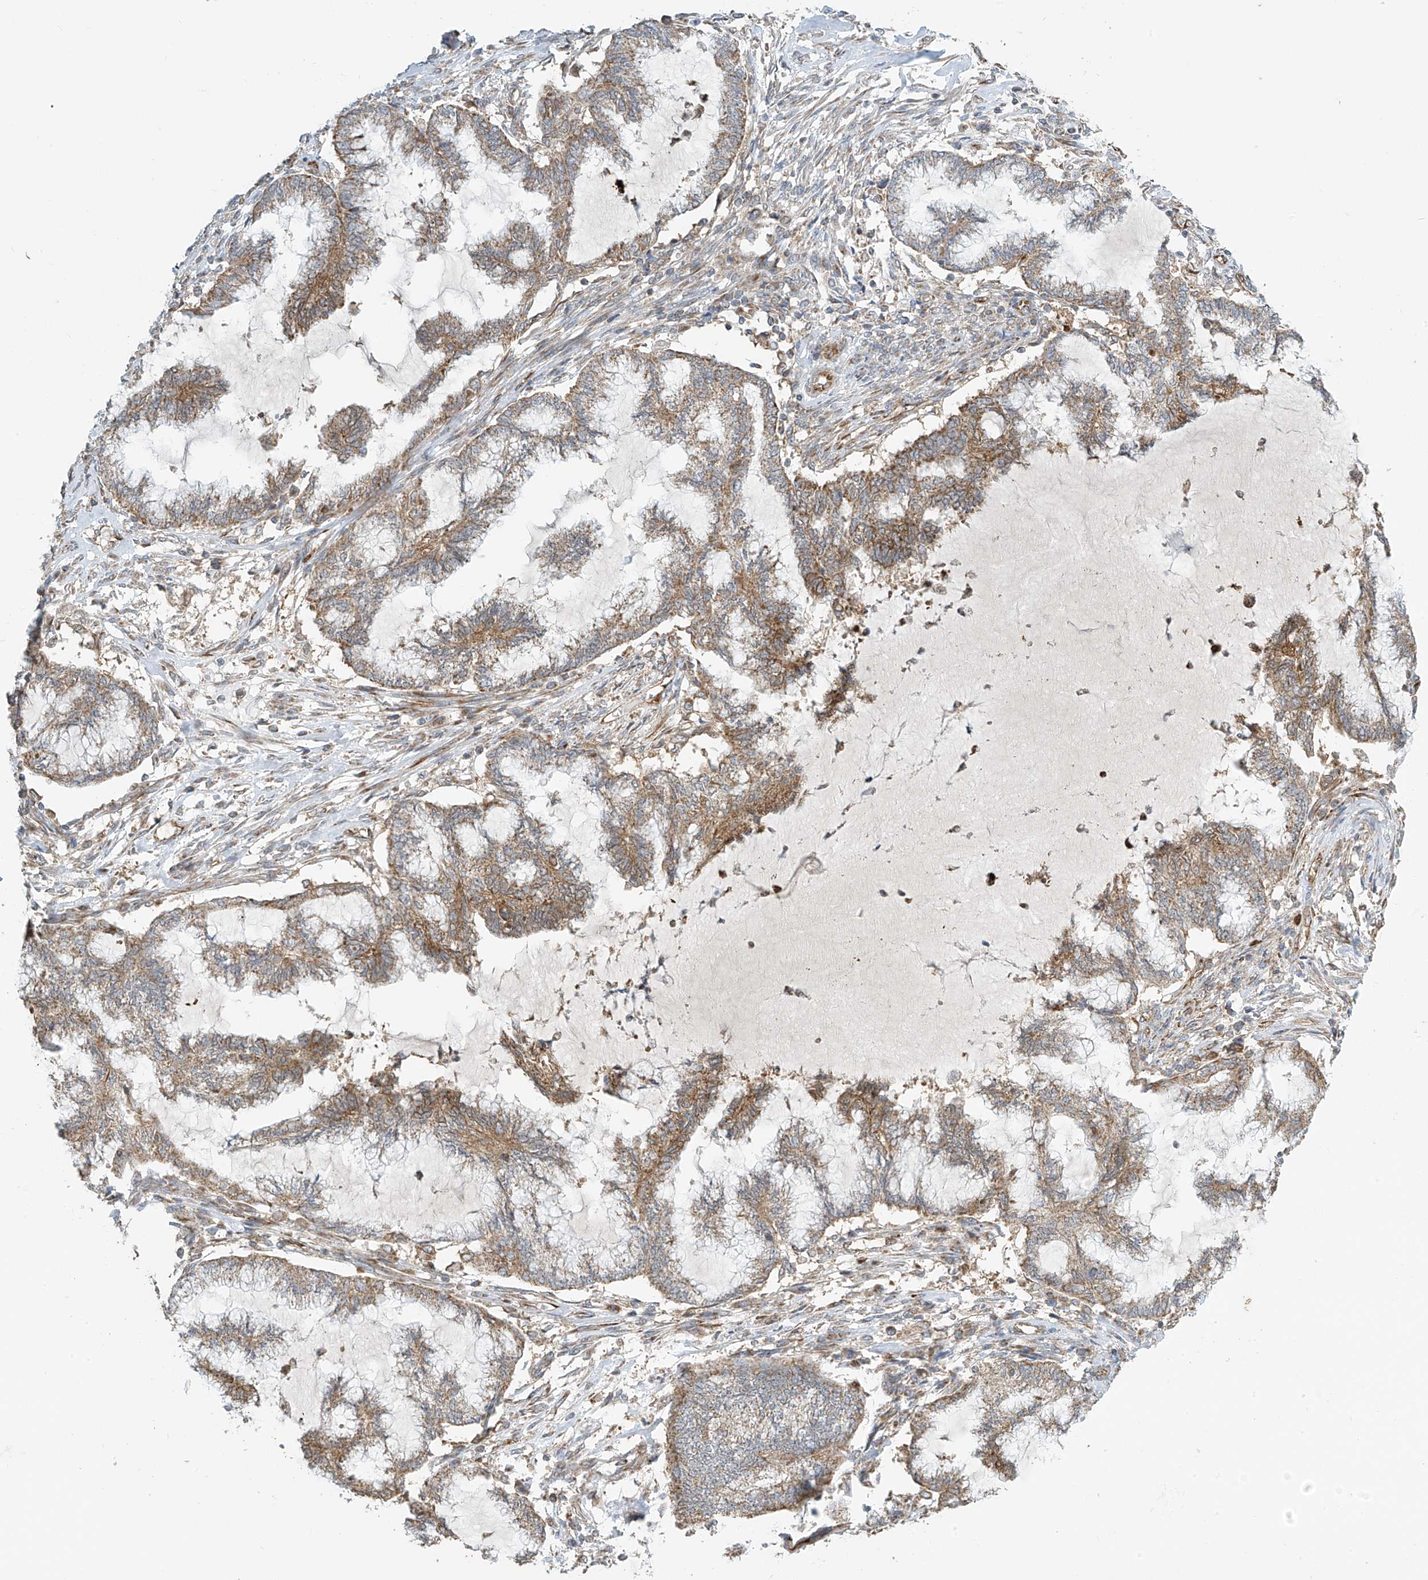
{"staining": {"intensity": "moderate", "quantity": "25%-75%", "location": "cytoplasmic/membranous"}, "tissue": "endometrial cancer", "cell_type": "Tumor cells", "image_type": "cancer", "snomed": [{"axis": "morphology", "description": "Adenocarcinoma, NOS"}, {"axis": "topography", "description": "Endometrium"}], "caption": "Tumor cells demonstrate moderate cytoplasmic/membranous positivity in approximately 25%-75% of cells in endometrial adenocarcinoma. (brown staining indicates protein expression, while blue staining denotes nuclei).", "gene": "METTL6", "patient": {"sex": "female", "age": 86}}